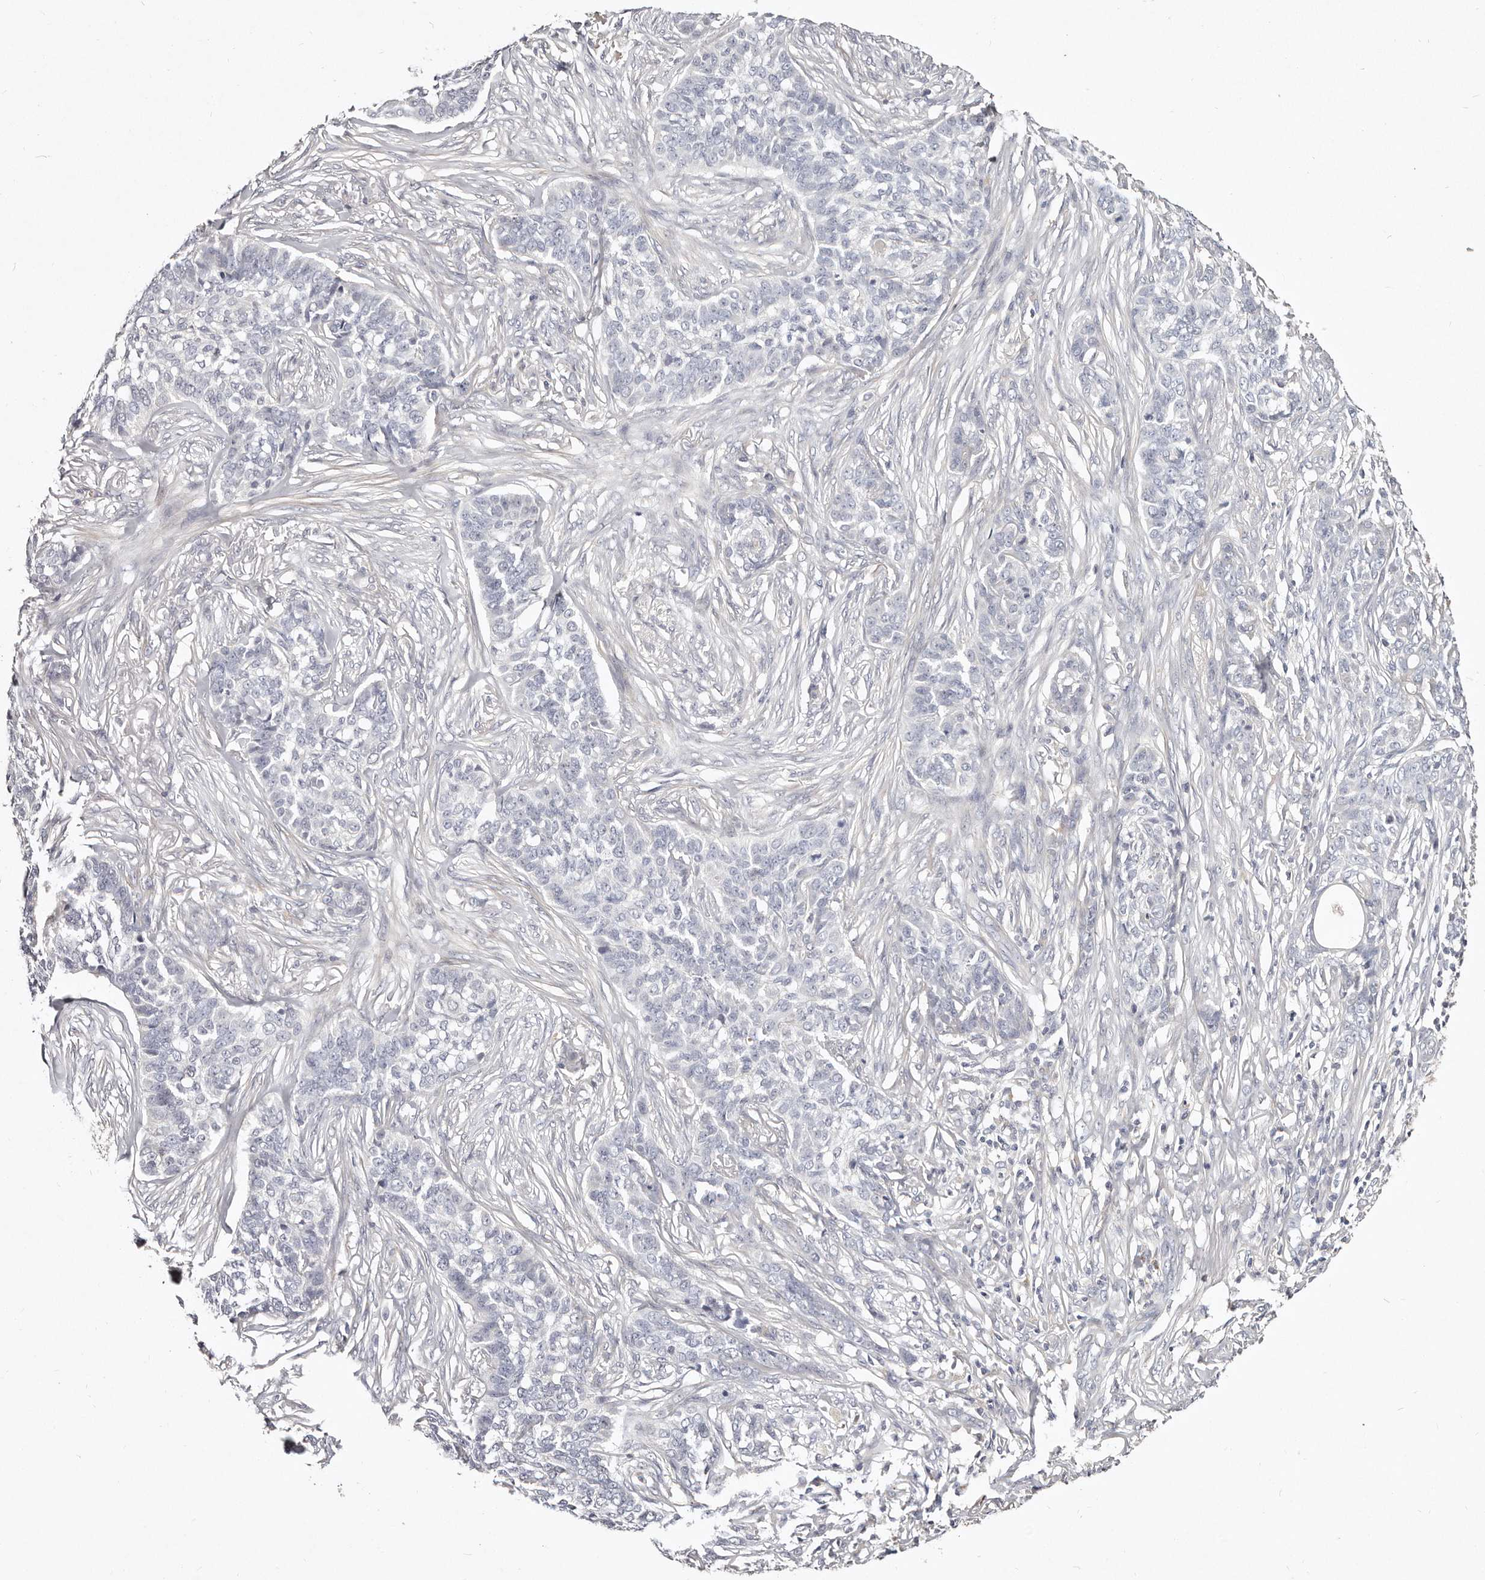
{"staining": {"intensity": "negative", "quantity": "none", "location": "none"}, "tissue": "skin cancer", "cell_type": "Tumor cells", "image_type": "cancer", "snomed": [{"axis": "morphology", "description": "Basal cell carcinoma"}, {"axis": "topography", "description": "Skin"}], "caption": "This is a histopathology image of immunohistochemistry staining of skin basal cell carcinoma, which shows no staining in tumor cells. (DAB immunohistochemistry with hematoxylin counter stain).", "gene": "MRPS33", "patient": {"sex": "male", "age": 85}}